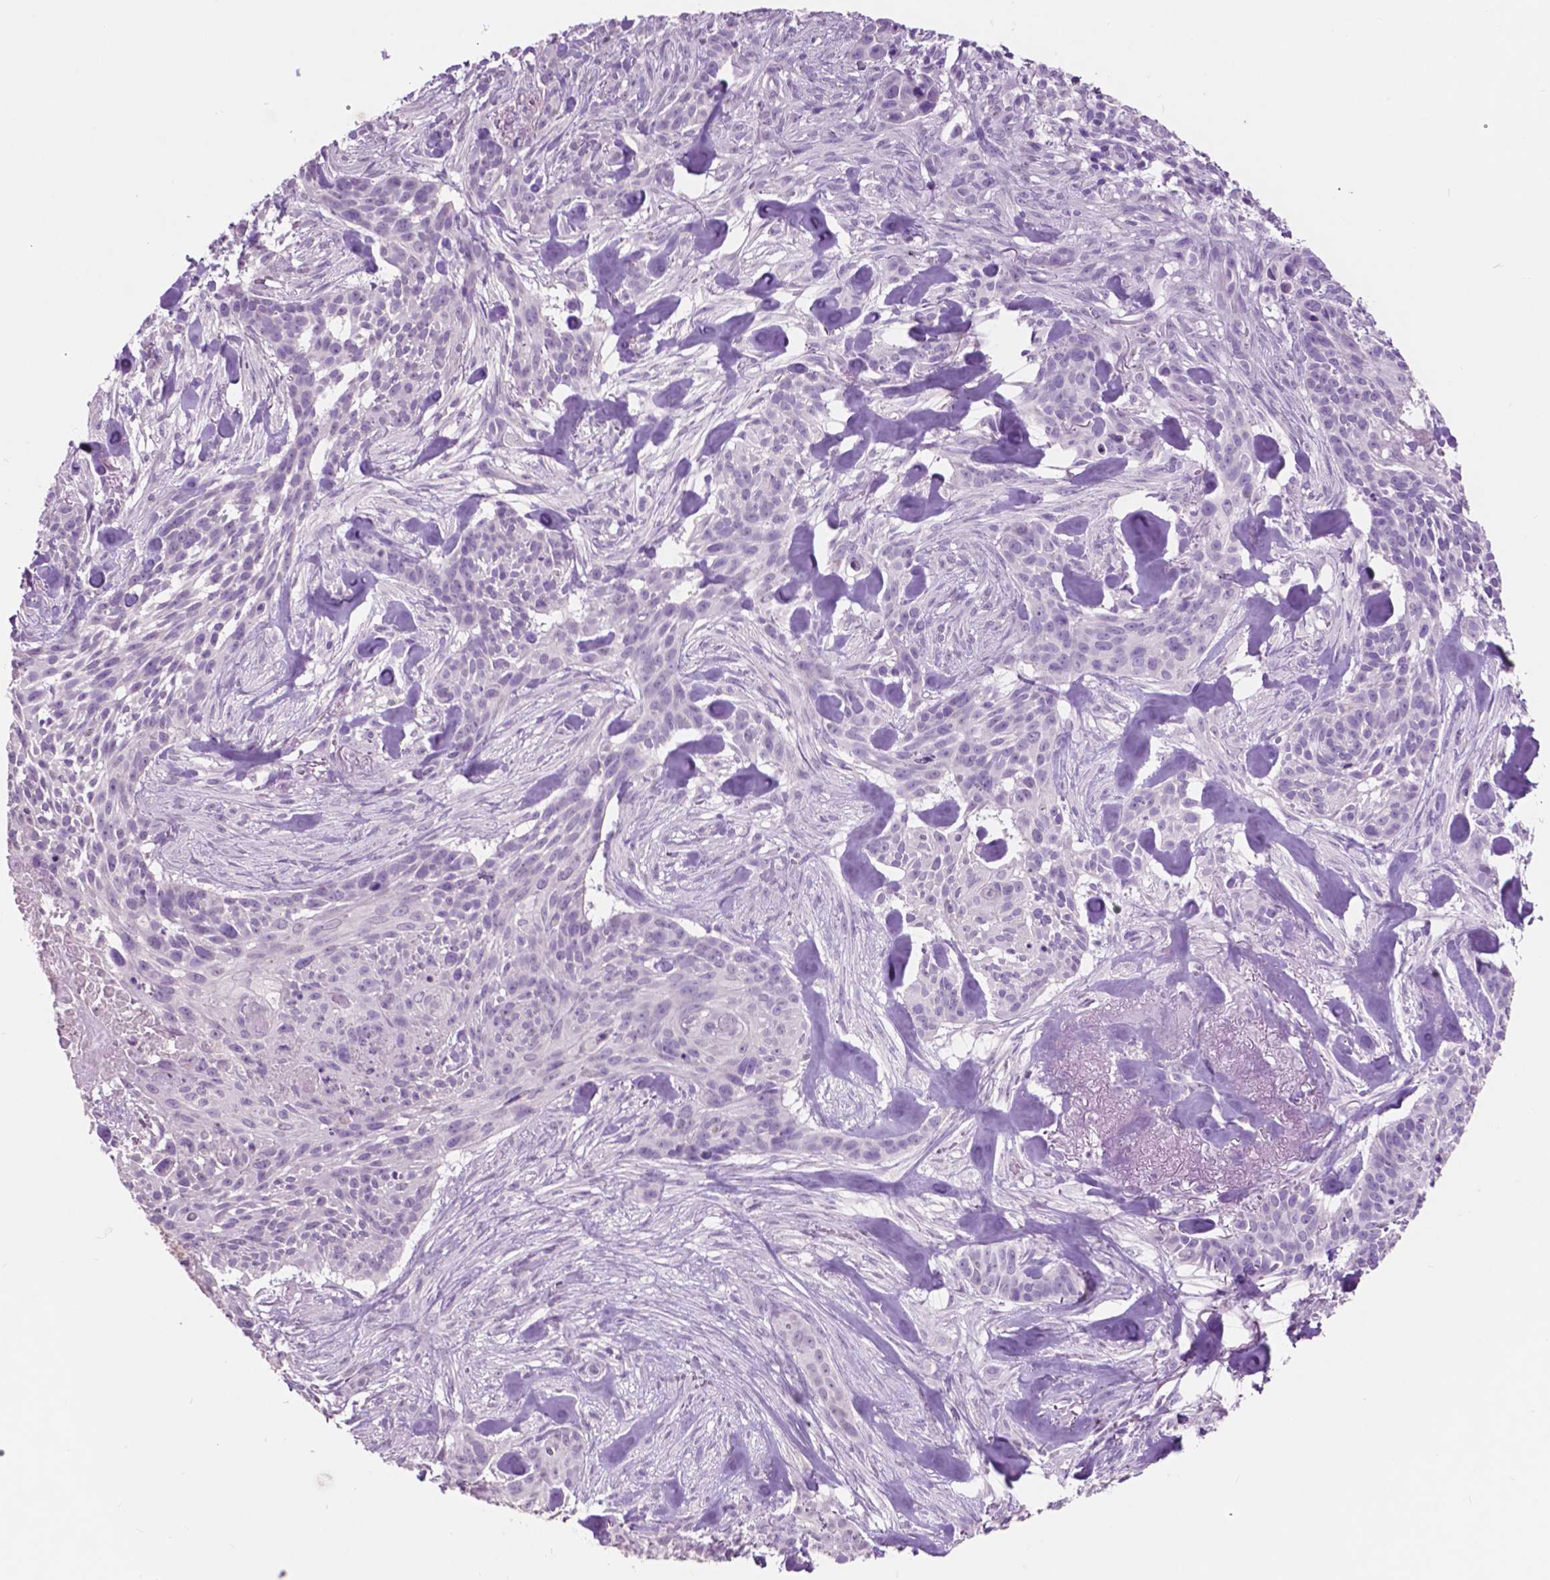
{"staining": {"intensity": "negative", "quantity": "none", "location": "none"}, "tissue": "skin cancer", "cell_type": "Tumor cells", "image_type": "cancer", "snomed": [{"axis": "morphology", "description": "Basal cell carcinoma"}, {"axis": "topography", "description": "Skin"}], "caption": "Human basal cell carcinoma (skin) stained for a protein using immunohistochemistry (IHC) demonstrates no positivity in tumor cells.", "gene": "IDO1", "patient": {"sex": "male", "age": 87}}